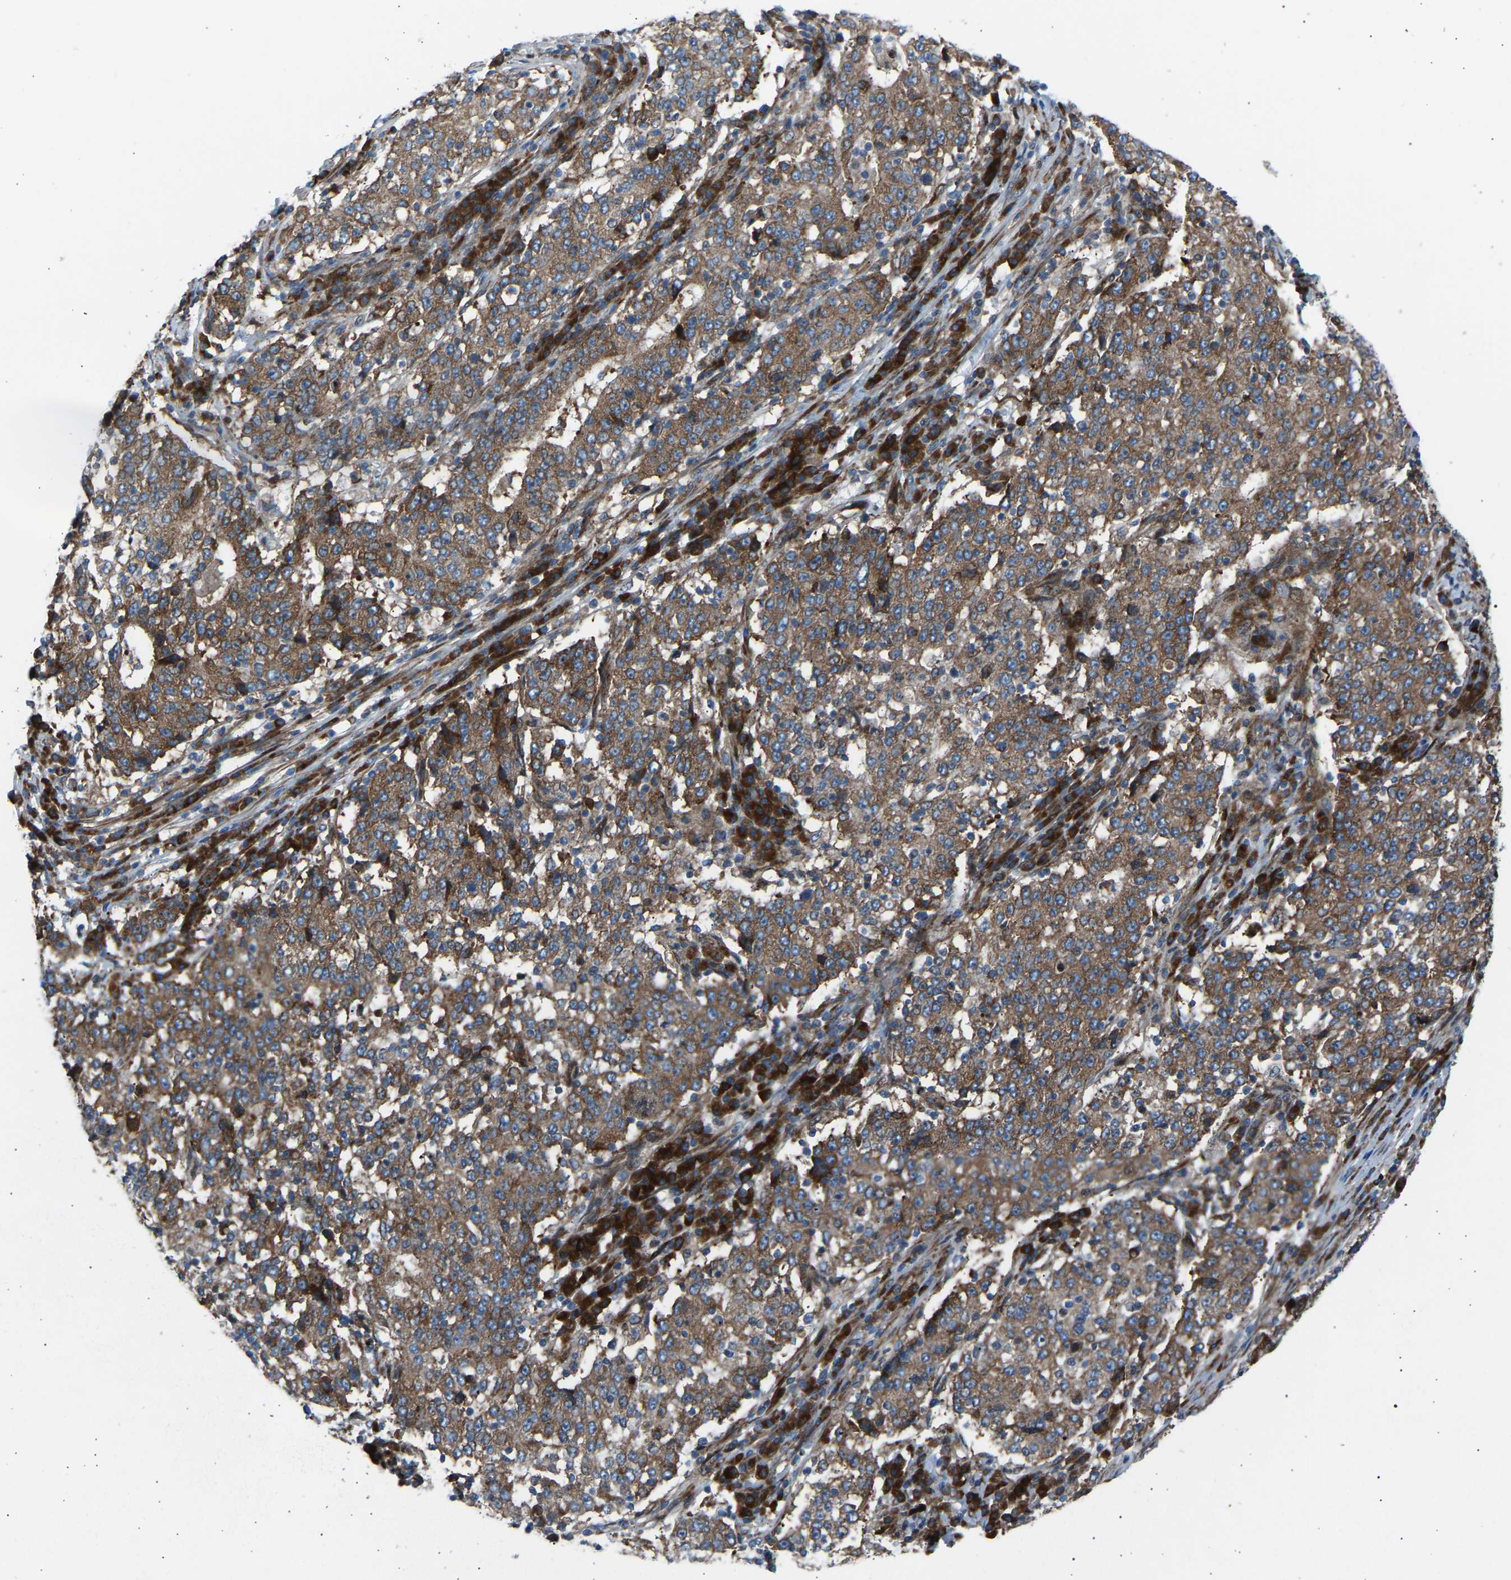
{"staining": {"intensity": "moderate", "quantity": ">75%", "location": "cytoplasmic/membranous"}, "tissue": "stomach cancer", "cell_type": "Tumor cells", "image_type": "cancer", "snomed": [{"axis": "morphology", "description": "Adenocarcinoma, NOS"}, {"axis": "topography", "description": "Stomach"}], "caption": "Protein staining of stomach adenocarcinoma tissue exhibits moderate cytoplasmic/membranous staining in approximately >75% of tumor cells. Ihc stains the protein in brown and the nuclei are stained blue.", "gene": "VPS41", "patient": {"sex": "male", "age": 59}}